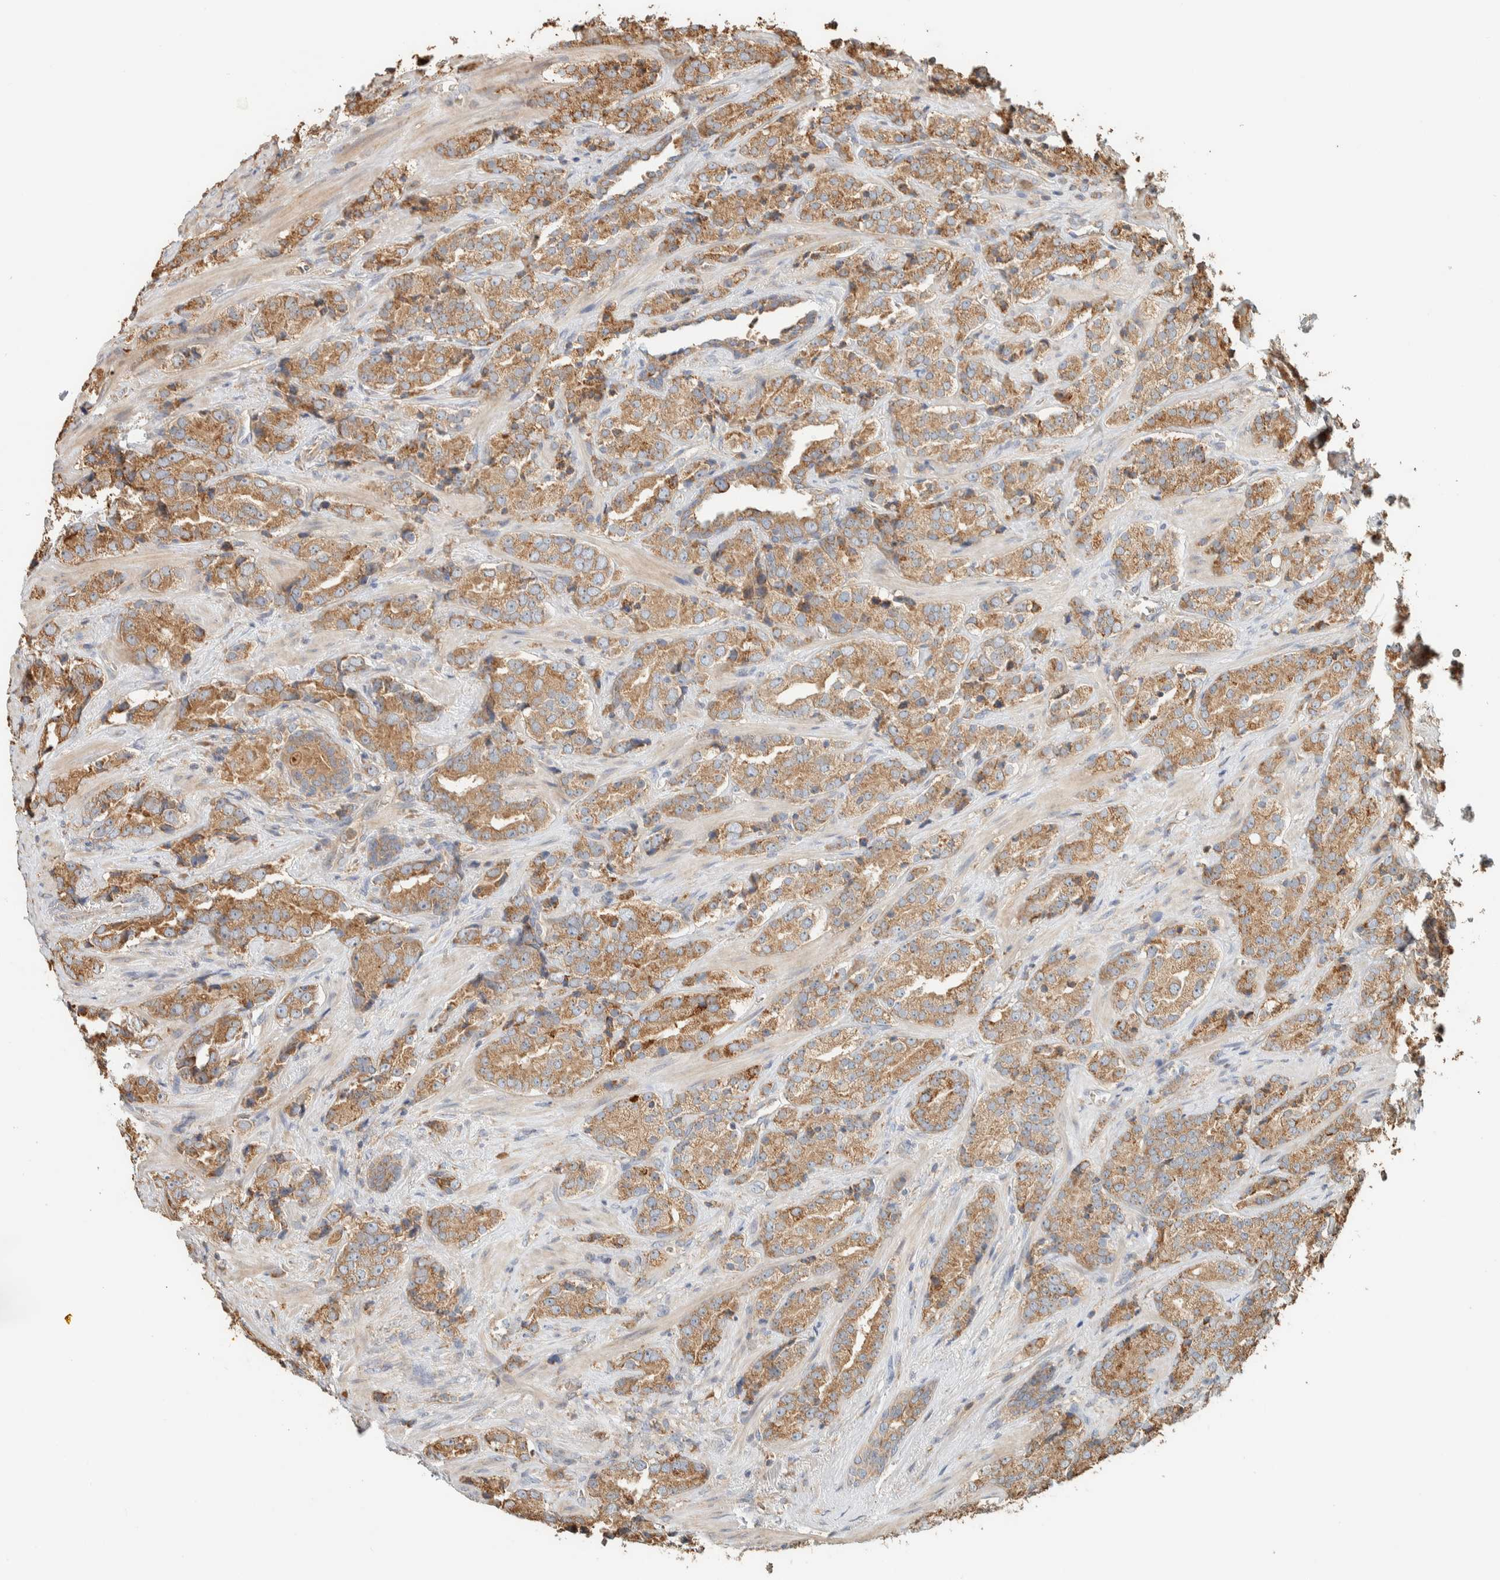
{"staining": {"intensity": "moderate", "quantity": ">75%", "location": "cytoplasmic/membranous"}, "tissue": "prostate cancer", "cell_type": "Tumor cells", "image_type": "cancer", "snomed": [{"axis": "morphology", "description": "Adenocarcinoma, High grade"}, {"axis": "topography", "description": "Prostate"}], "caption": "Prostate adenocarcinoma (high-grade) stained with DAB (3,3'-diaminobenzidine) immunohistochemistry reveals medium levels of moderate cytoplasmic/membranous positivity in about >75% of tumor cells.", "gene": "RAB11FIP1", "patient": {"sex": "male", "age": 71}}